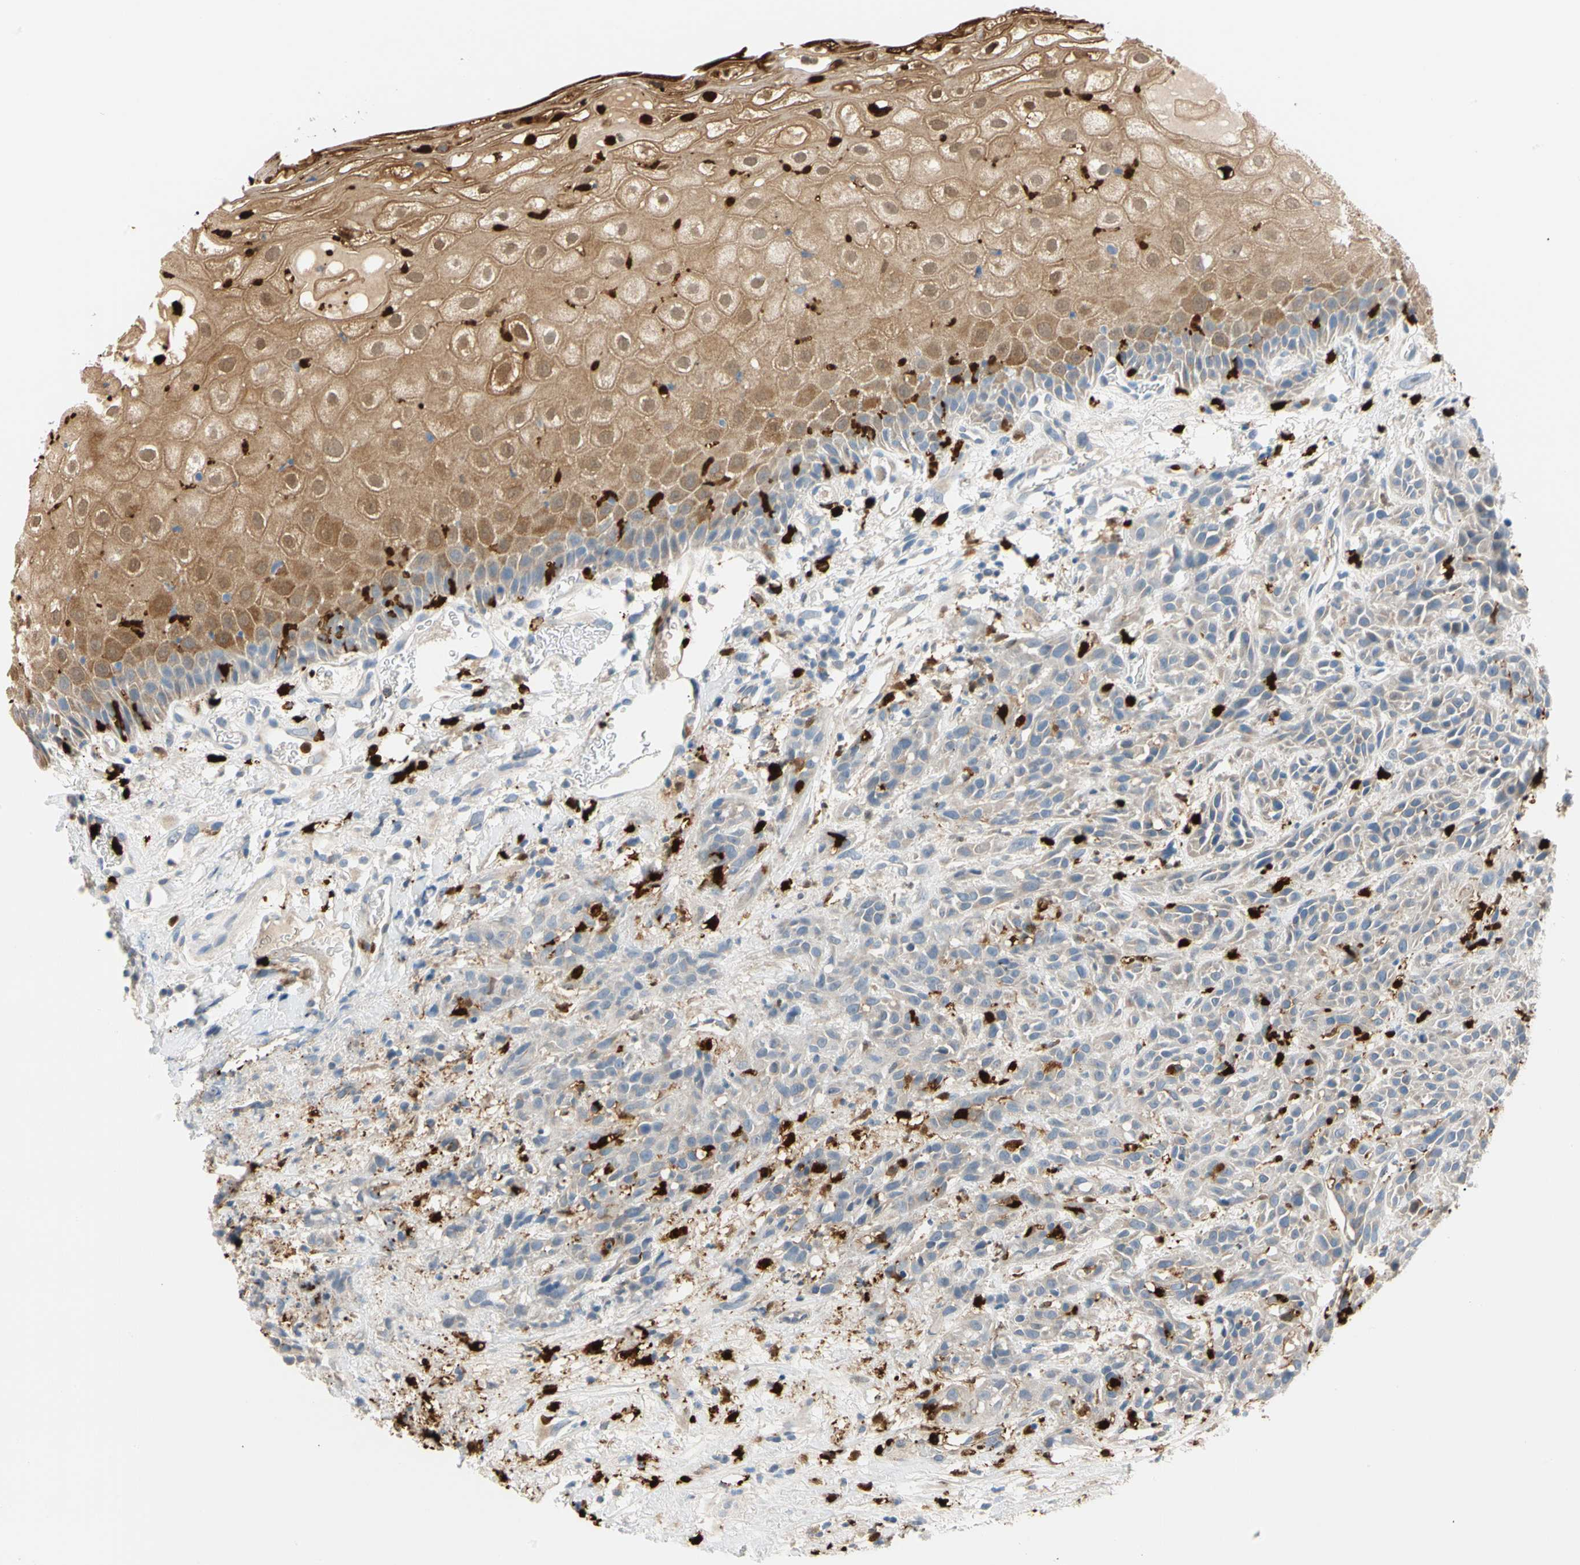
{"staining": {"intensity": "weak", "quantity": "25%-75%", "location": "cytoplasmic/membranous"}, "tissue": "head and neck cancer", "cell_type": "Tumor cells", "image_type": "cancer", "snomed": [{"axis": "morphology", "description": "Normal tissue, NOS"}, {"axis": "morphology", "description": "Squamous cell carcinoma, NOS"}, {"axis": "topography", "description": "Cartilage tissue"}, {"axis": "topography", "description": "Head-Neck"}], "caption": "Immunohistochemical staining of human head and neck cancer reveals low levels of weak cytoplasmic/membranous protein staining in about 25%-75% of tumor cells. (DAB IHC, brown staining for protein, blue staining for nuclei).", "gene": "TRAF5", "patient": {"sex": "male", "age": 62}}